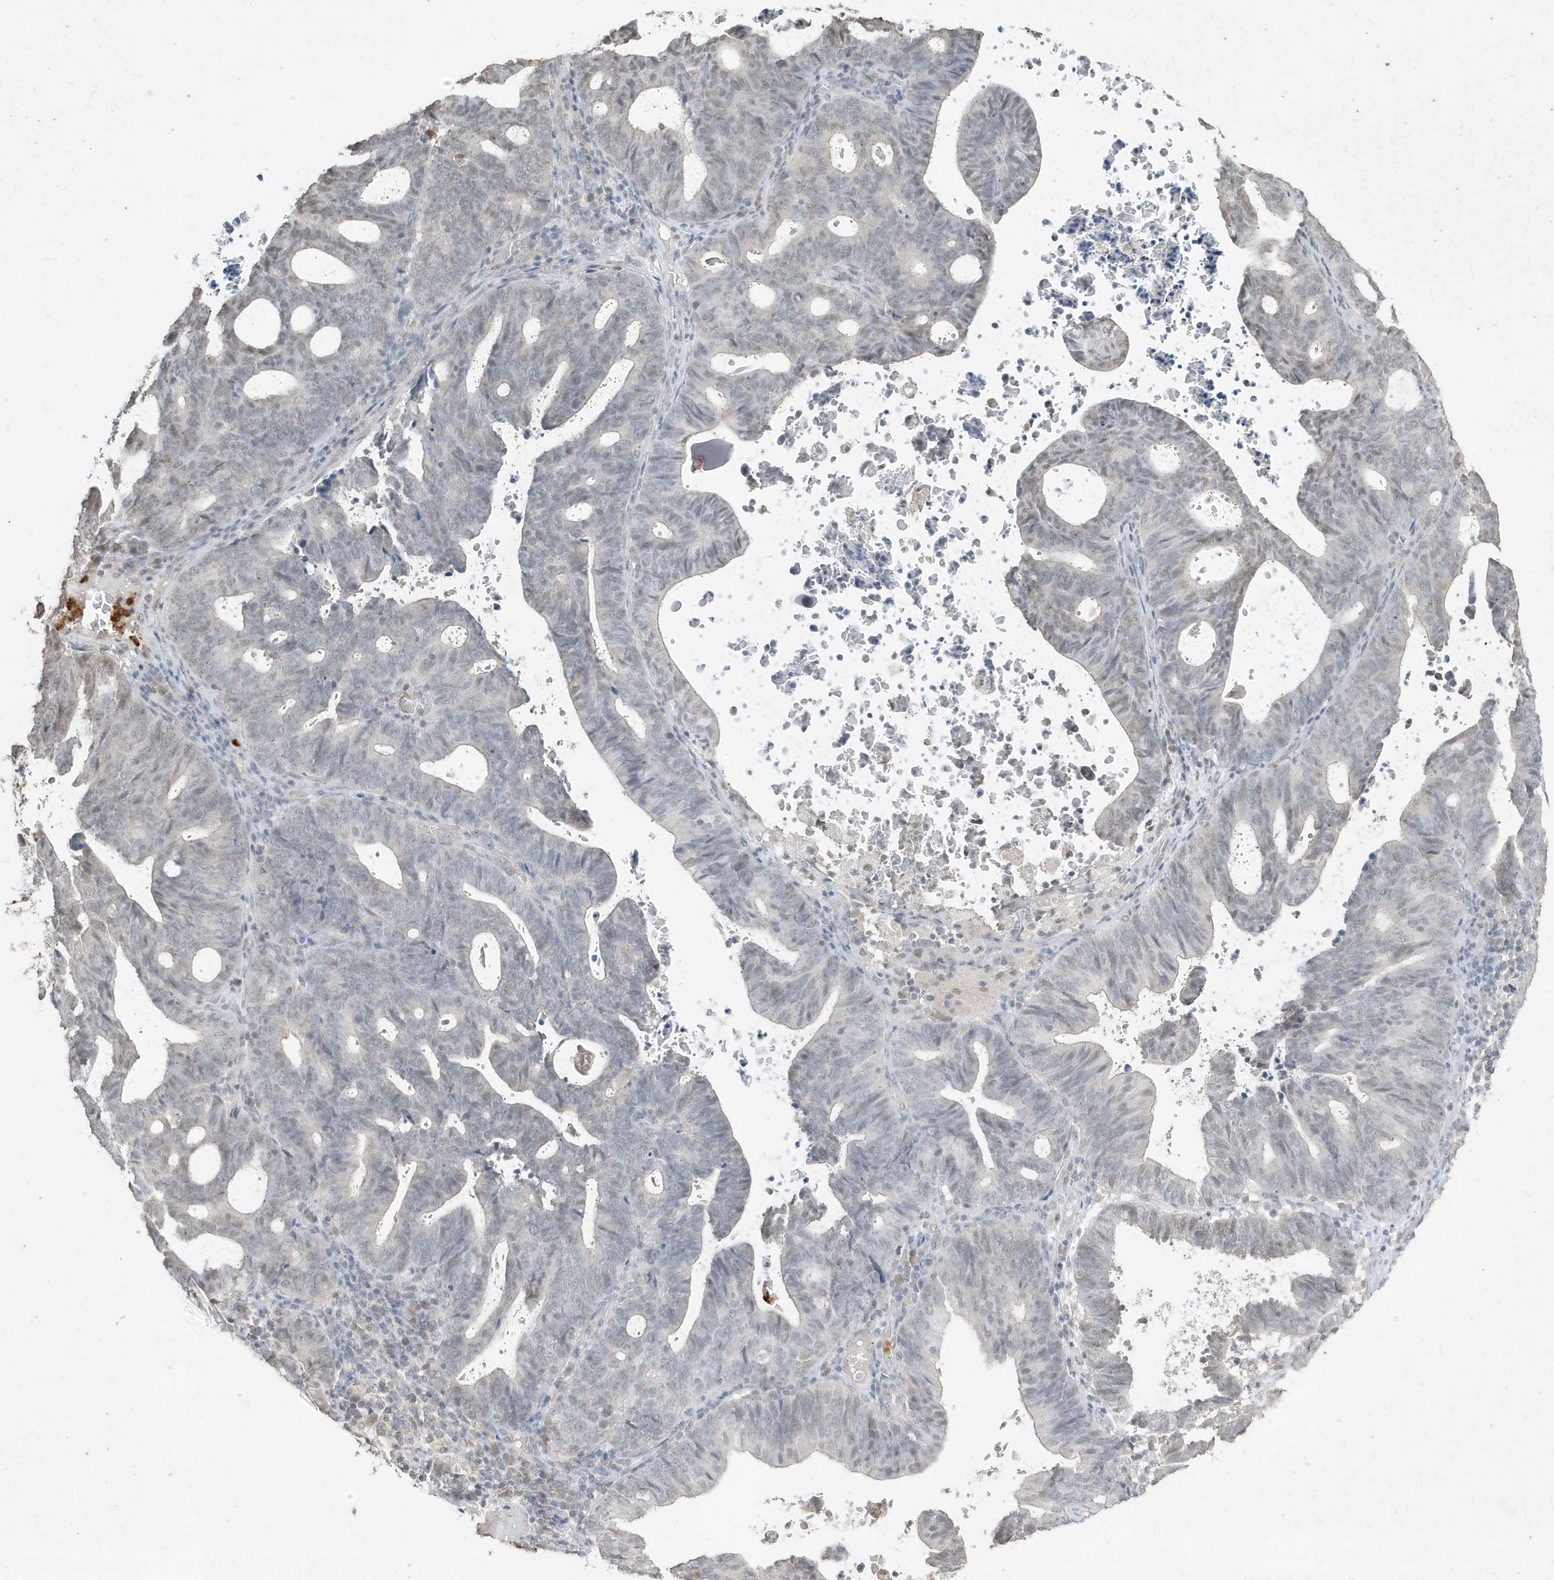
{"staining": {"intensity": "negative", "quantity": "none", "location": "none"}, "tissue": "endometrial cancer", "cell_type": "Tumor cells", "image_type": "cancer", "snomed": [{"axis": "morphology", "description": "Adenocarcinoma, NOS"}, {"axis": "topography", "description": "Uterus"}], "caption": "Immunohistochemistry image of adenocarcinoma (endometrial) stained for a protein (brown), which exhibits no positivity in tumor cells. (Brightfield microscopy of DAB (3,3'-diaminobenzidine) immunohistochemistry at high magnification).", "gene": "DEFA1", "patient": {"sex": "female", "age": 83}}